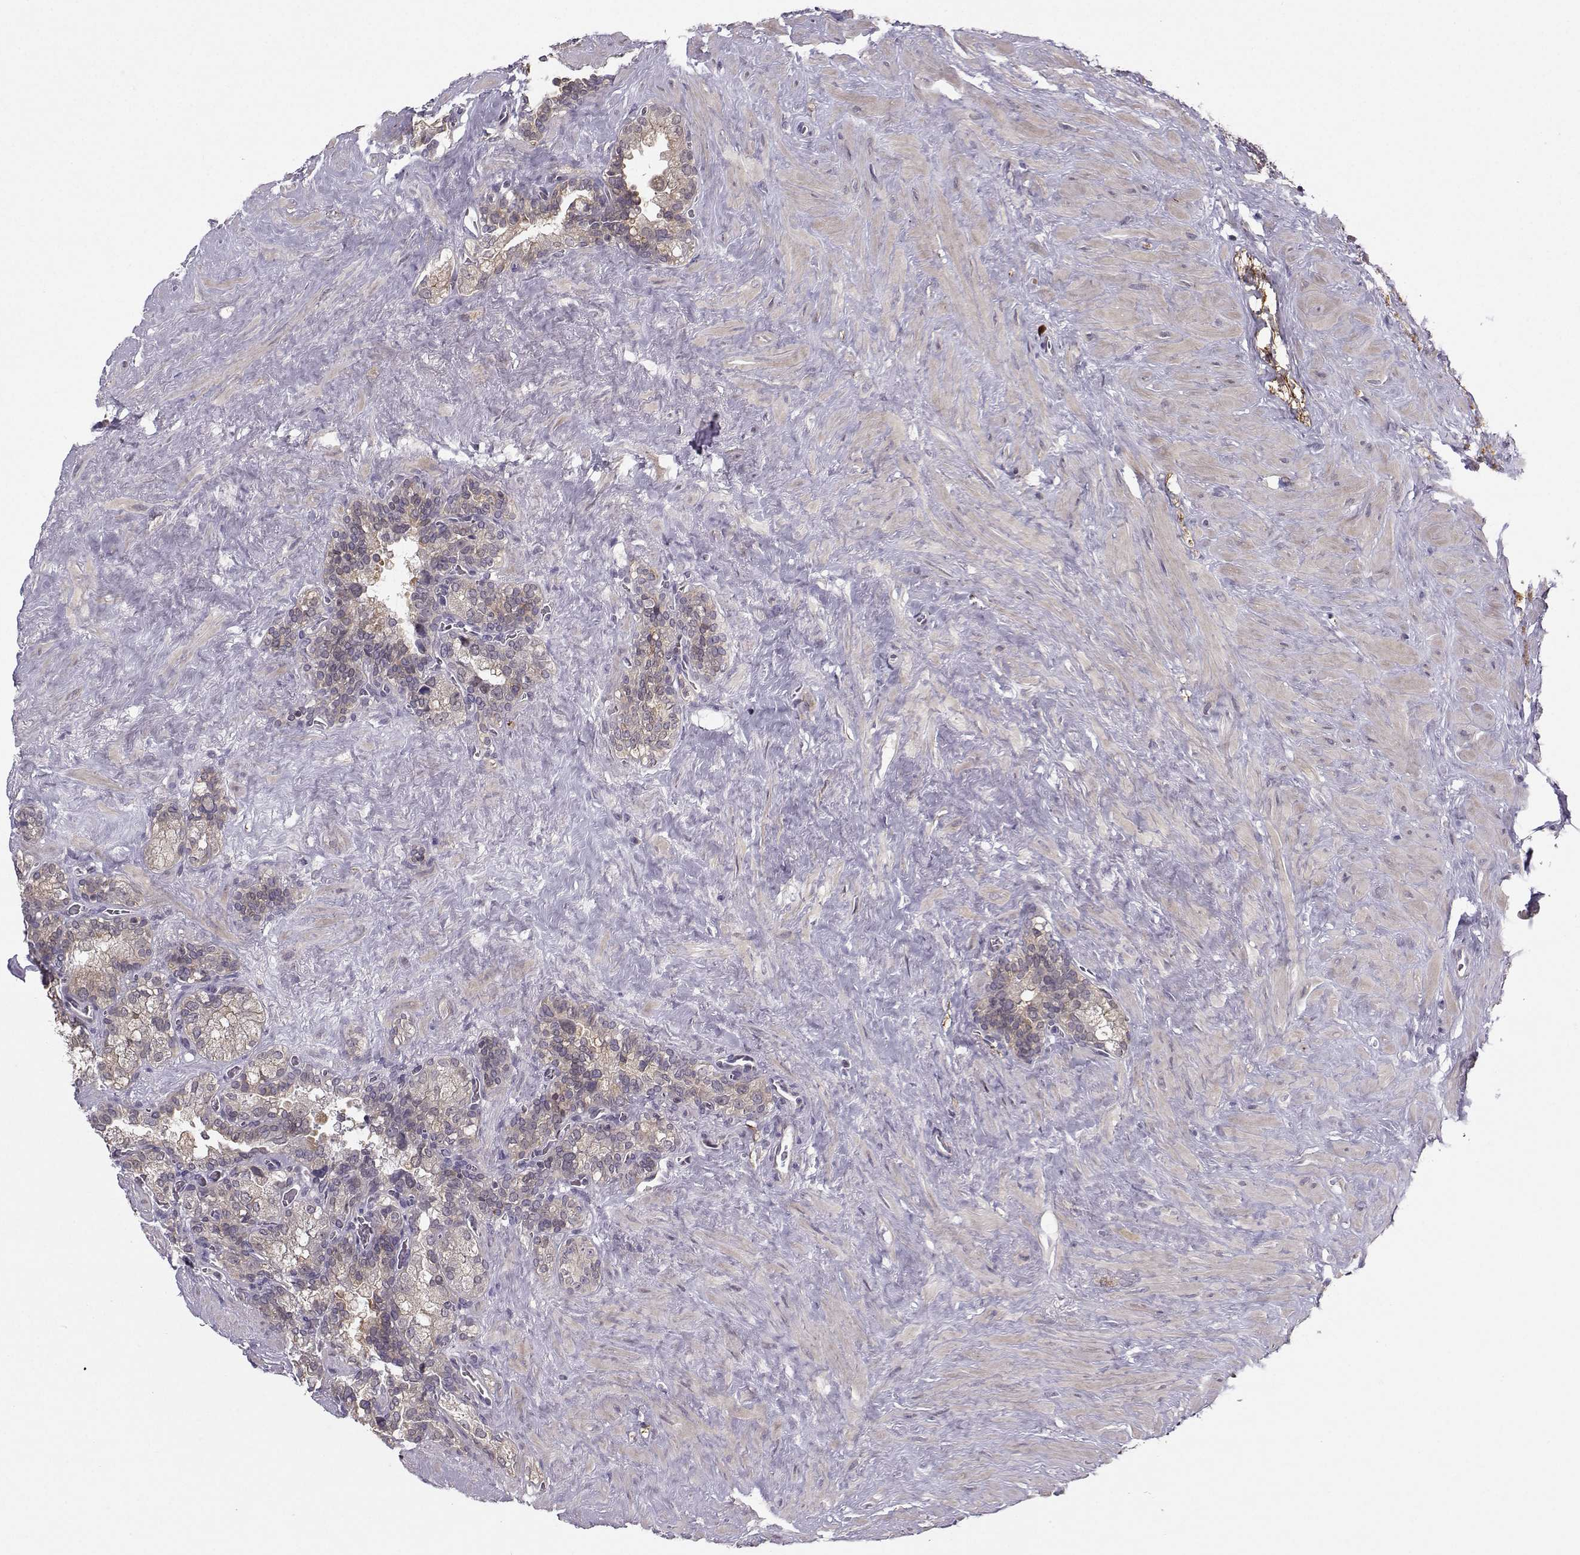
{"staining": {"intensity": "weak", "quantity": "<25%", "location": "cytoplasmic/membranous"}, "tissue": "seminal vesicle", "cell_type": "Glandular cells", "image_type": "normal", "snomed": [{"axis": "morphology", "description": "Normal tissue, NOS"}, {"axis": "topography", "description": "Seminal veicle"}], "caption": "Immunohistochemical staining of normal human seminal vesicle displays no significant positivity in glandular cells.", "gene": "PKP2", "patient": {"sex": "male", "age": 71}}